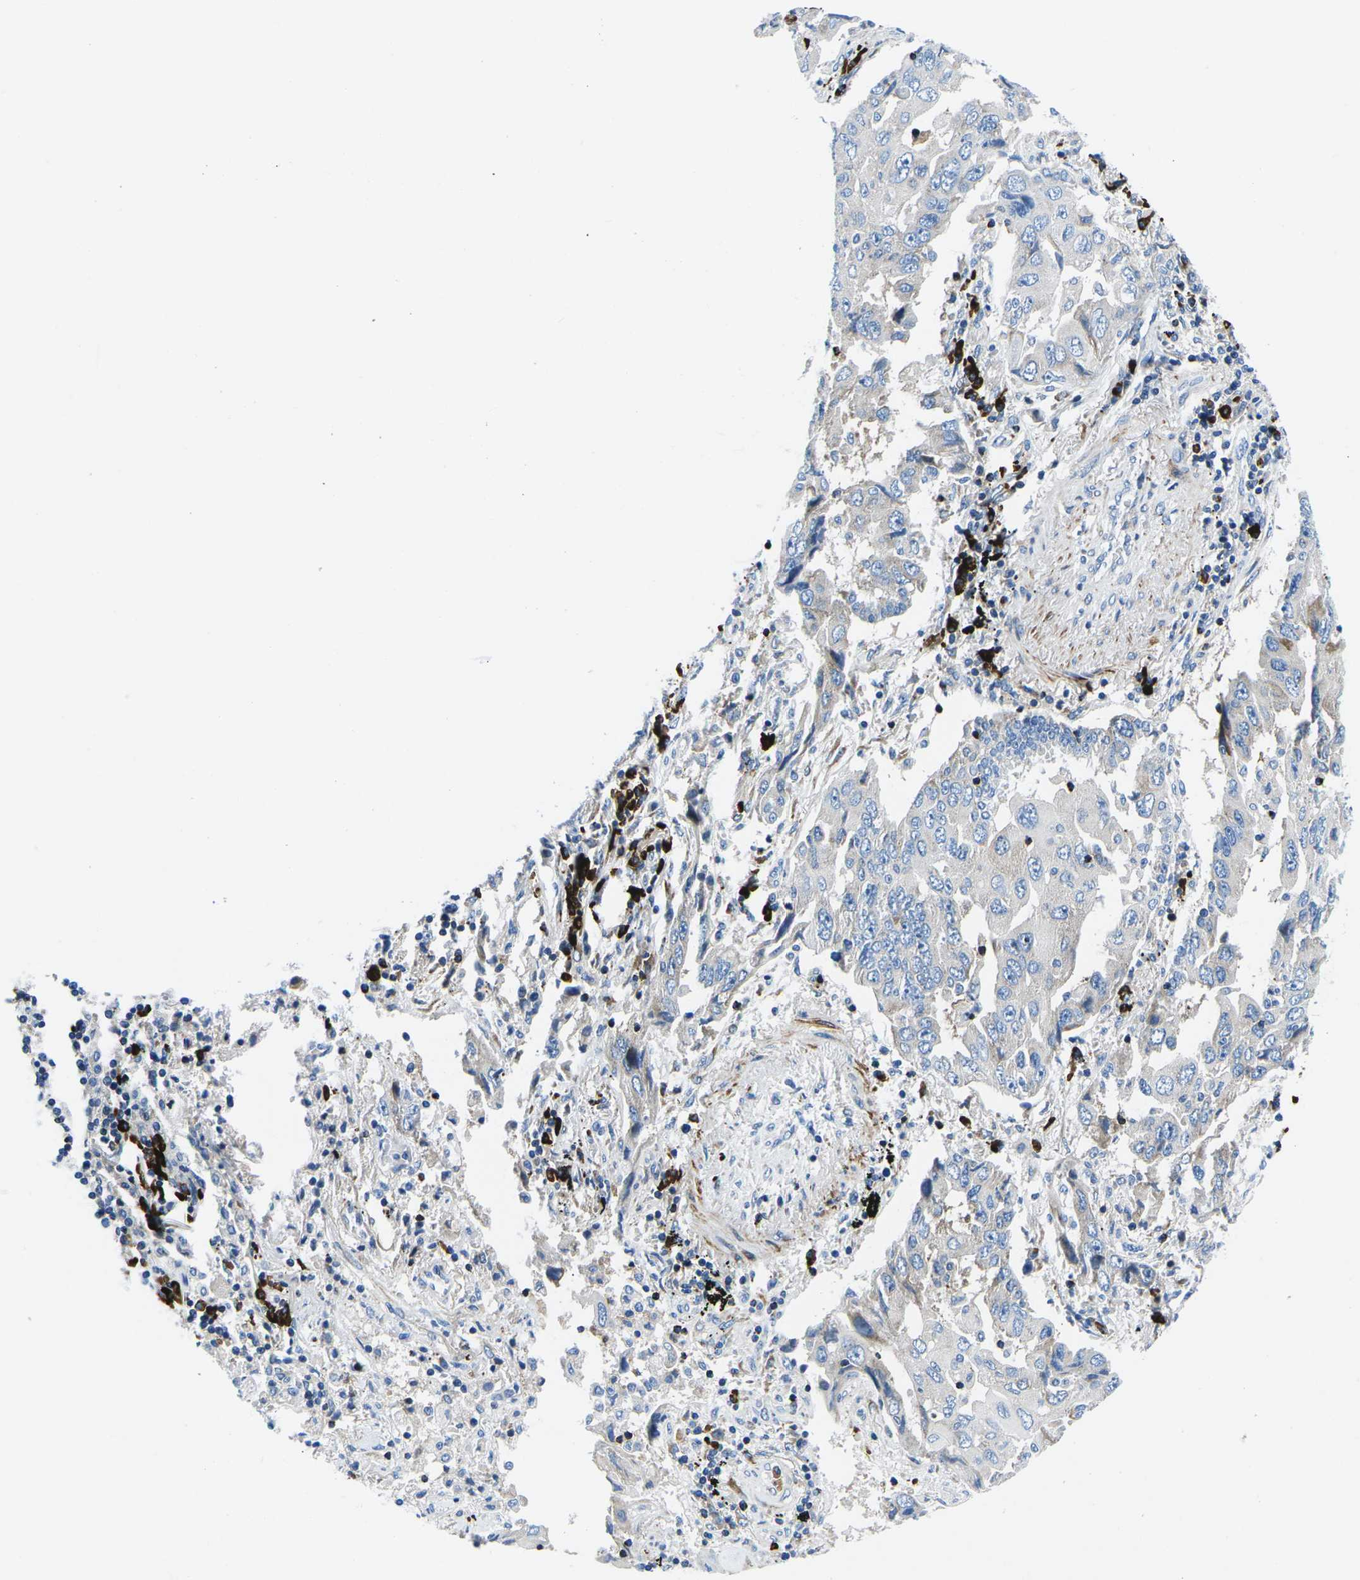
{"staining": {"intensity": "negative", "quantity": "none", "location": "none"}, "tissue": "lung cancer", "cell_type": "Tumor cells", "image_type": "cancer", "snomed": [{"axis": "morphology", "description": "Adenocarcinoma, NOS"}, {"axis": "topography", "description": "Lung"}], "caption": "The immunohistochemistry photomicrograph has no significant positivity in tumor cells of lung cancer tissue.", "gene": "MC4R", "patient": {"sex": "female", "age": 65}}